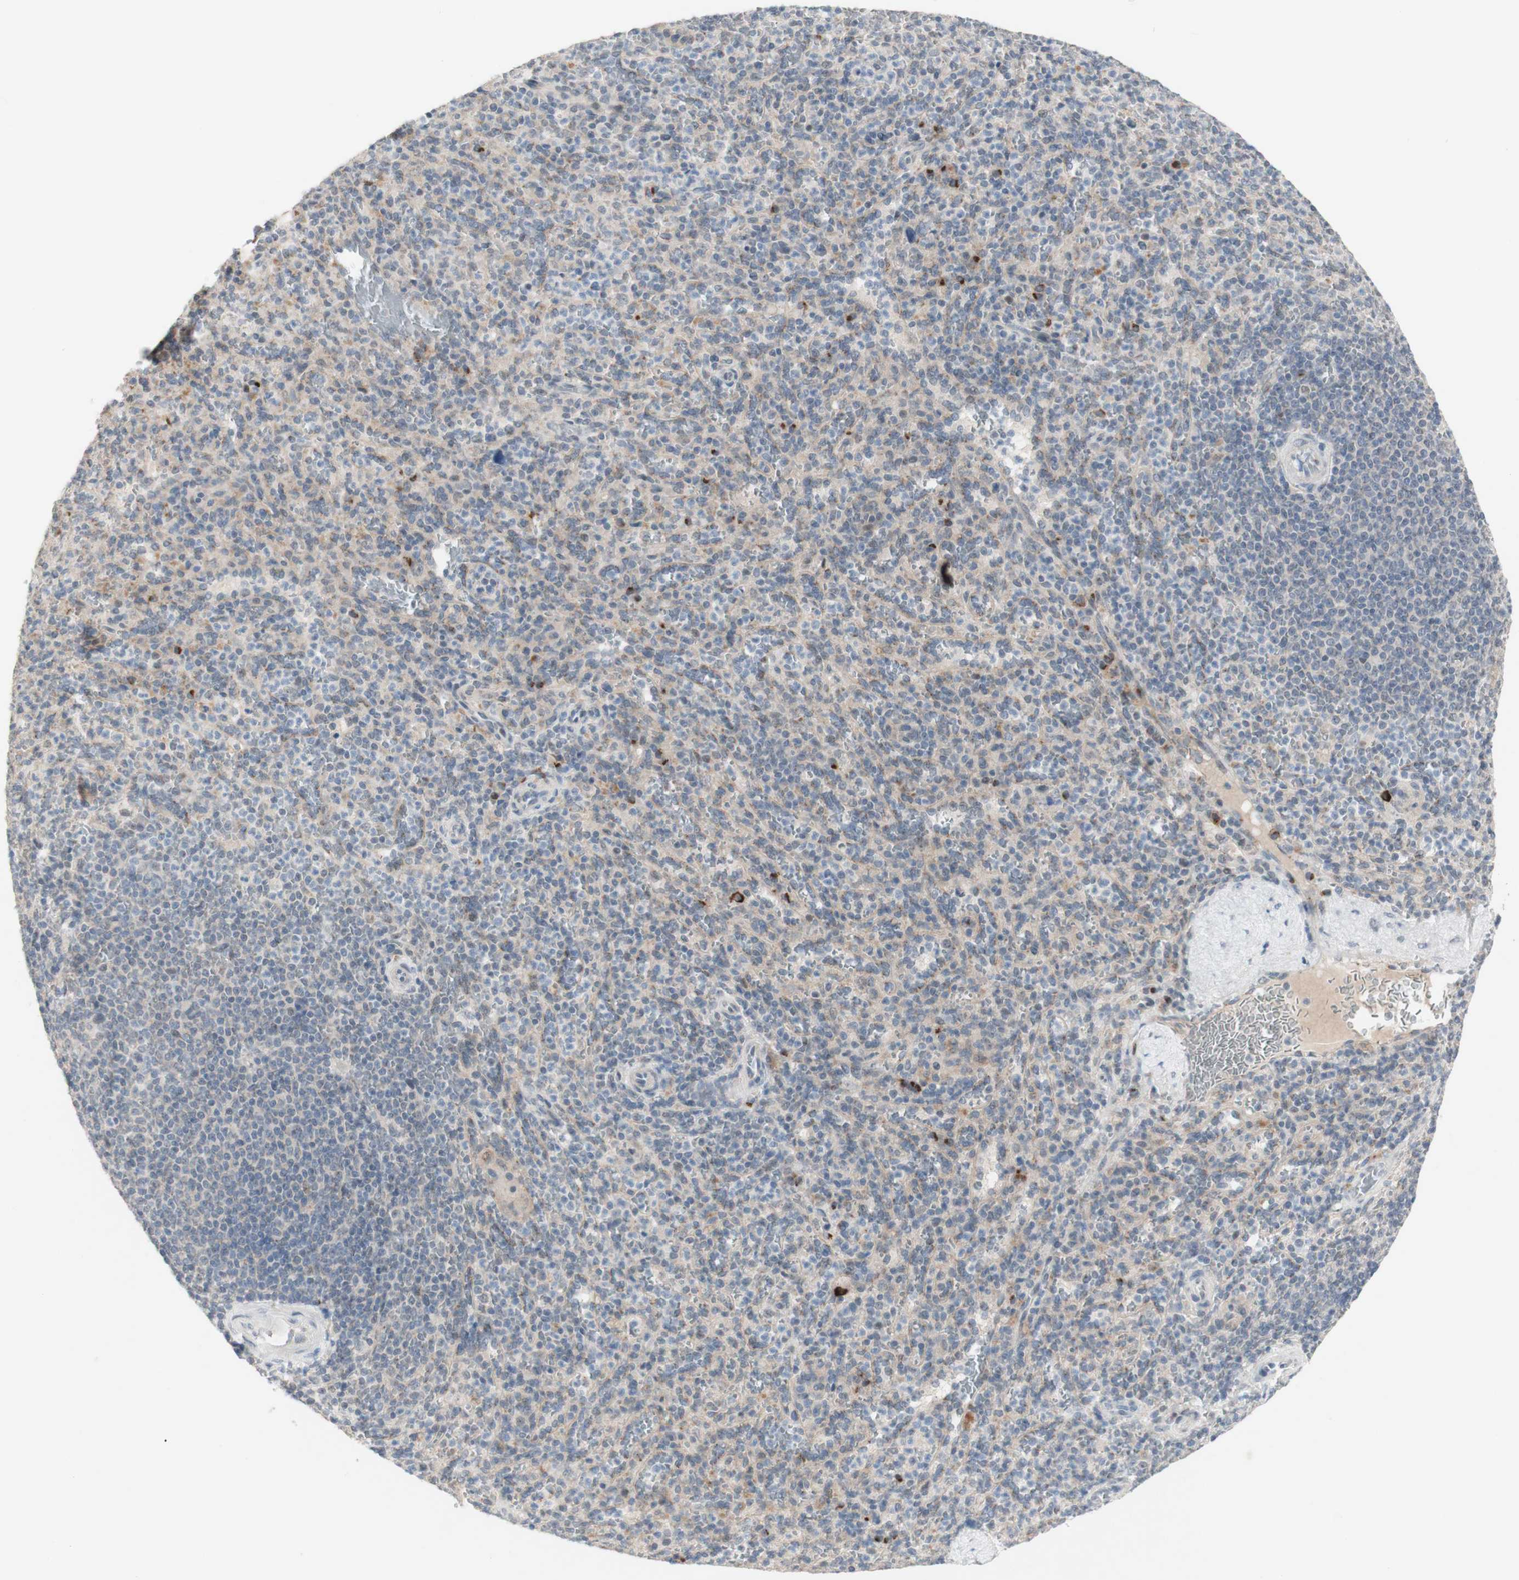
{"staining": {"intensity": "weak", "quantity": ">75%", "location": "cytoplasmic/membranous"}, "tissue": "spleen", "cell_type": "Cells in red pulp", "image_type": "normal", "snomed": [{"axis": "morphology", "description": "Normal tissue, NOS"}, {"axis": "topography", "description": "Spleen"}], "caption": "IHC histopathology image of normal spleen: human spleen stained using IHC demonstrates low levels of weak protein expression localized specifically in the cytoplasmic/membranous of cells in red pulp, appearing as a cytoplasmic/membranous brown color.", "gene": "CYLD", "patient": {"sex": "male", "age": 36}}